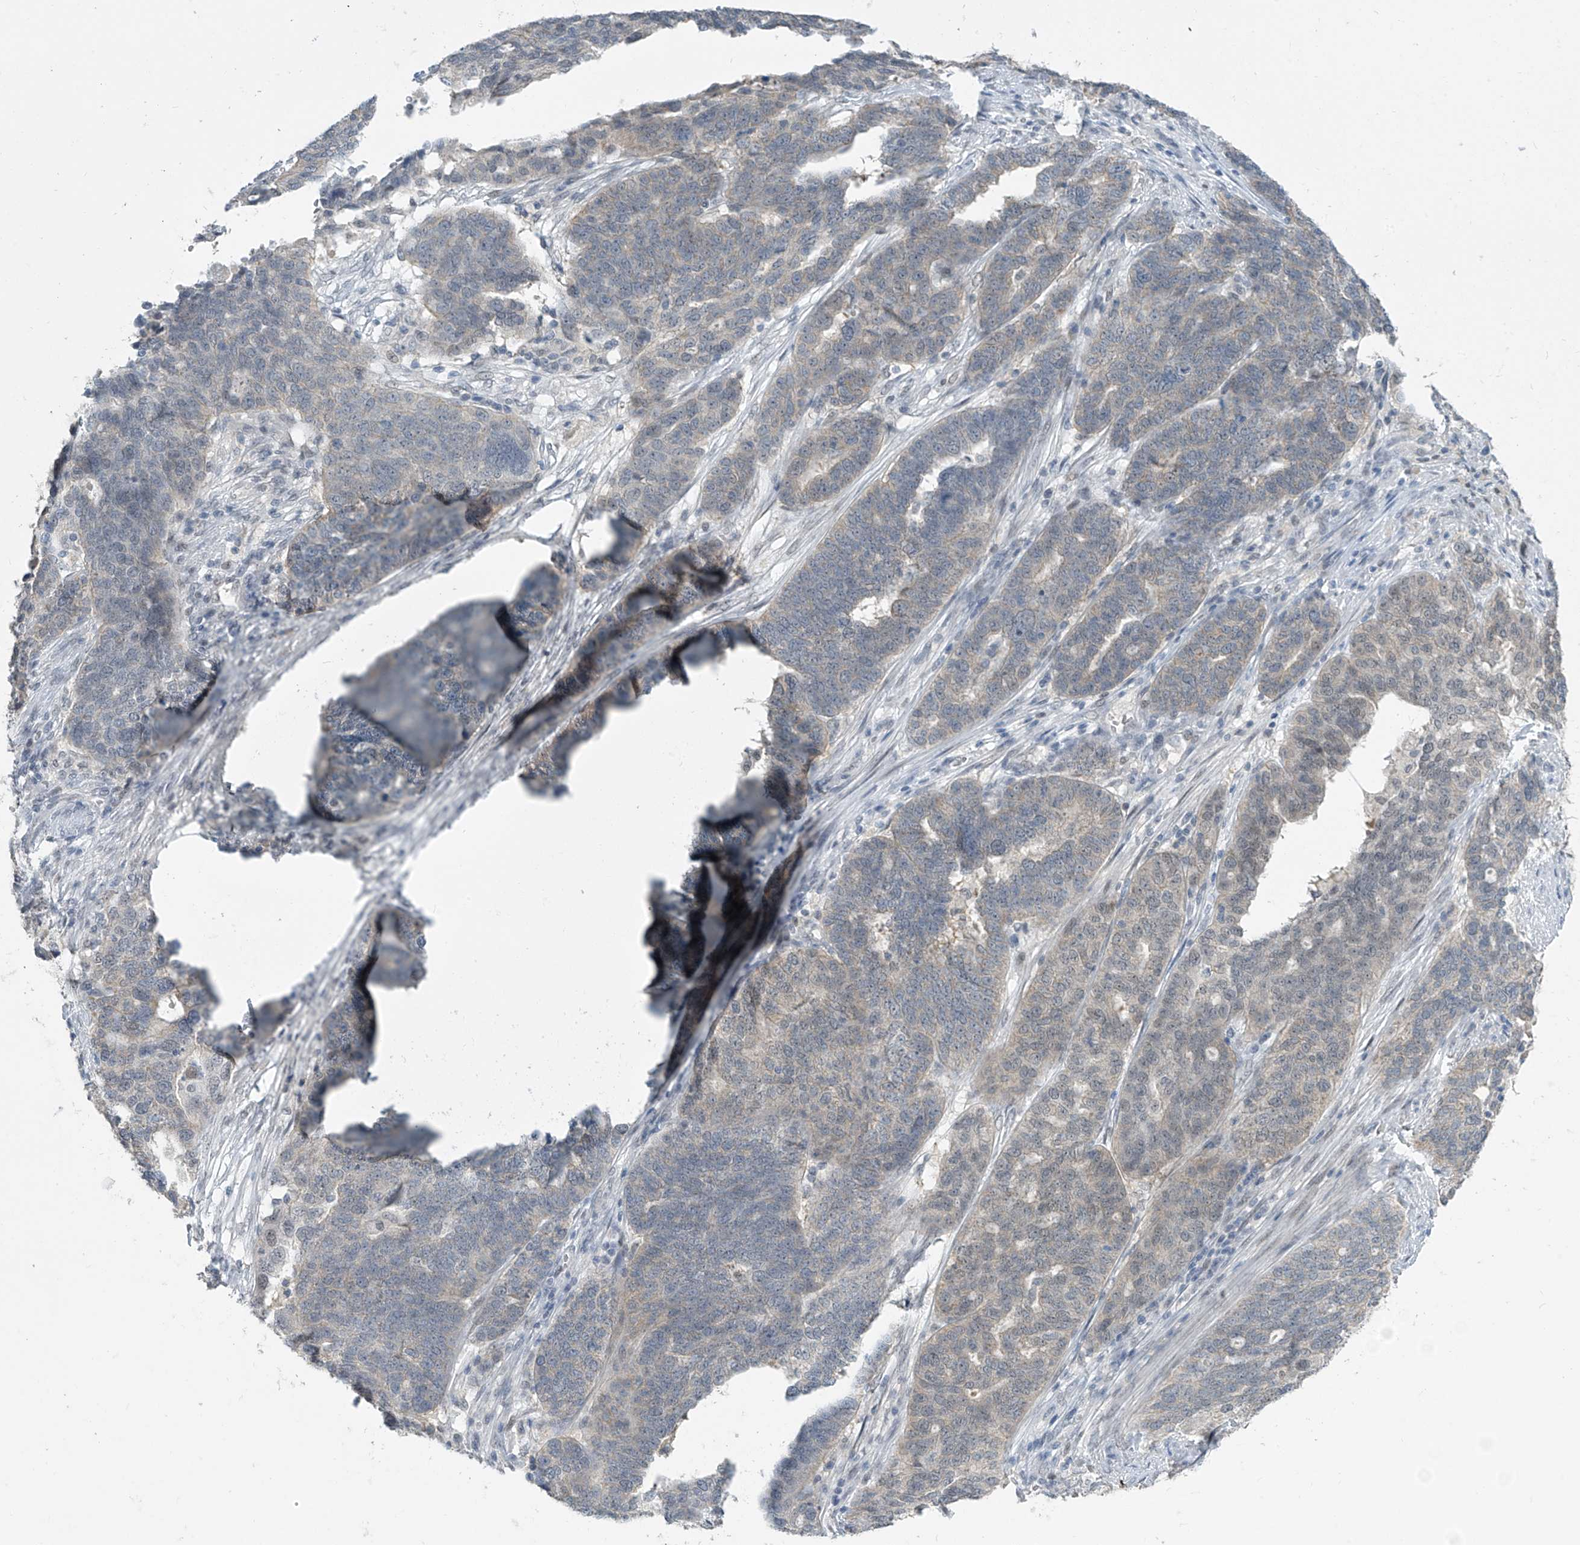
{"staining": {"intensity": "negative", "quantity": "none", "location": "none"}, "tissue": "ovarian cancer", "cell_type": "Tumor cells", "image_type": "cancer", "snomed": [{"axis": "morphology", "description": "Cystadenocarcinoma, serous, NOS"}, {"axis": "topography", "description": "Ovary"}], "caption": "Immunohistochemical staining of human ovarian cancer shows no significant expression in tumor cells.", "gene": "METAP1D", "patient": {"sex": "female", "age": 59}}